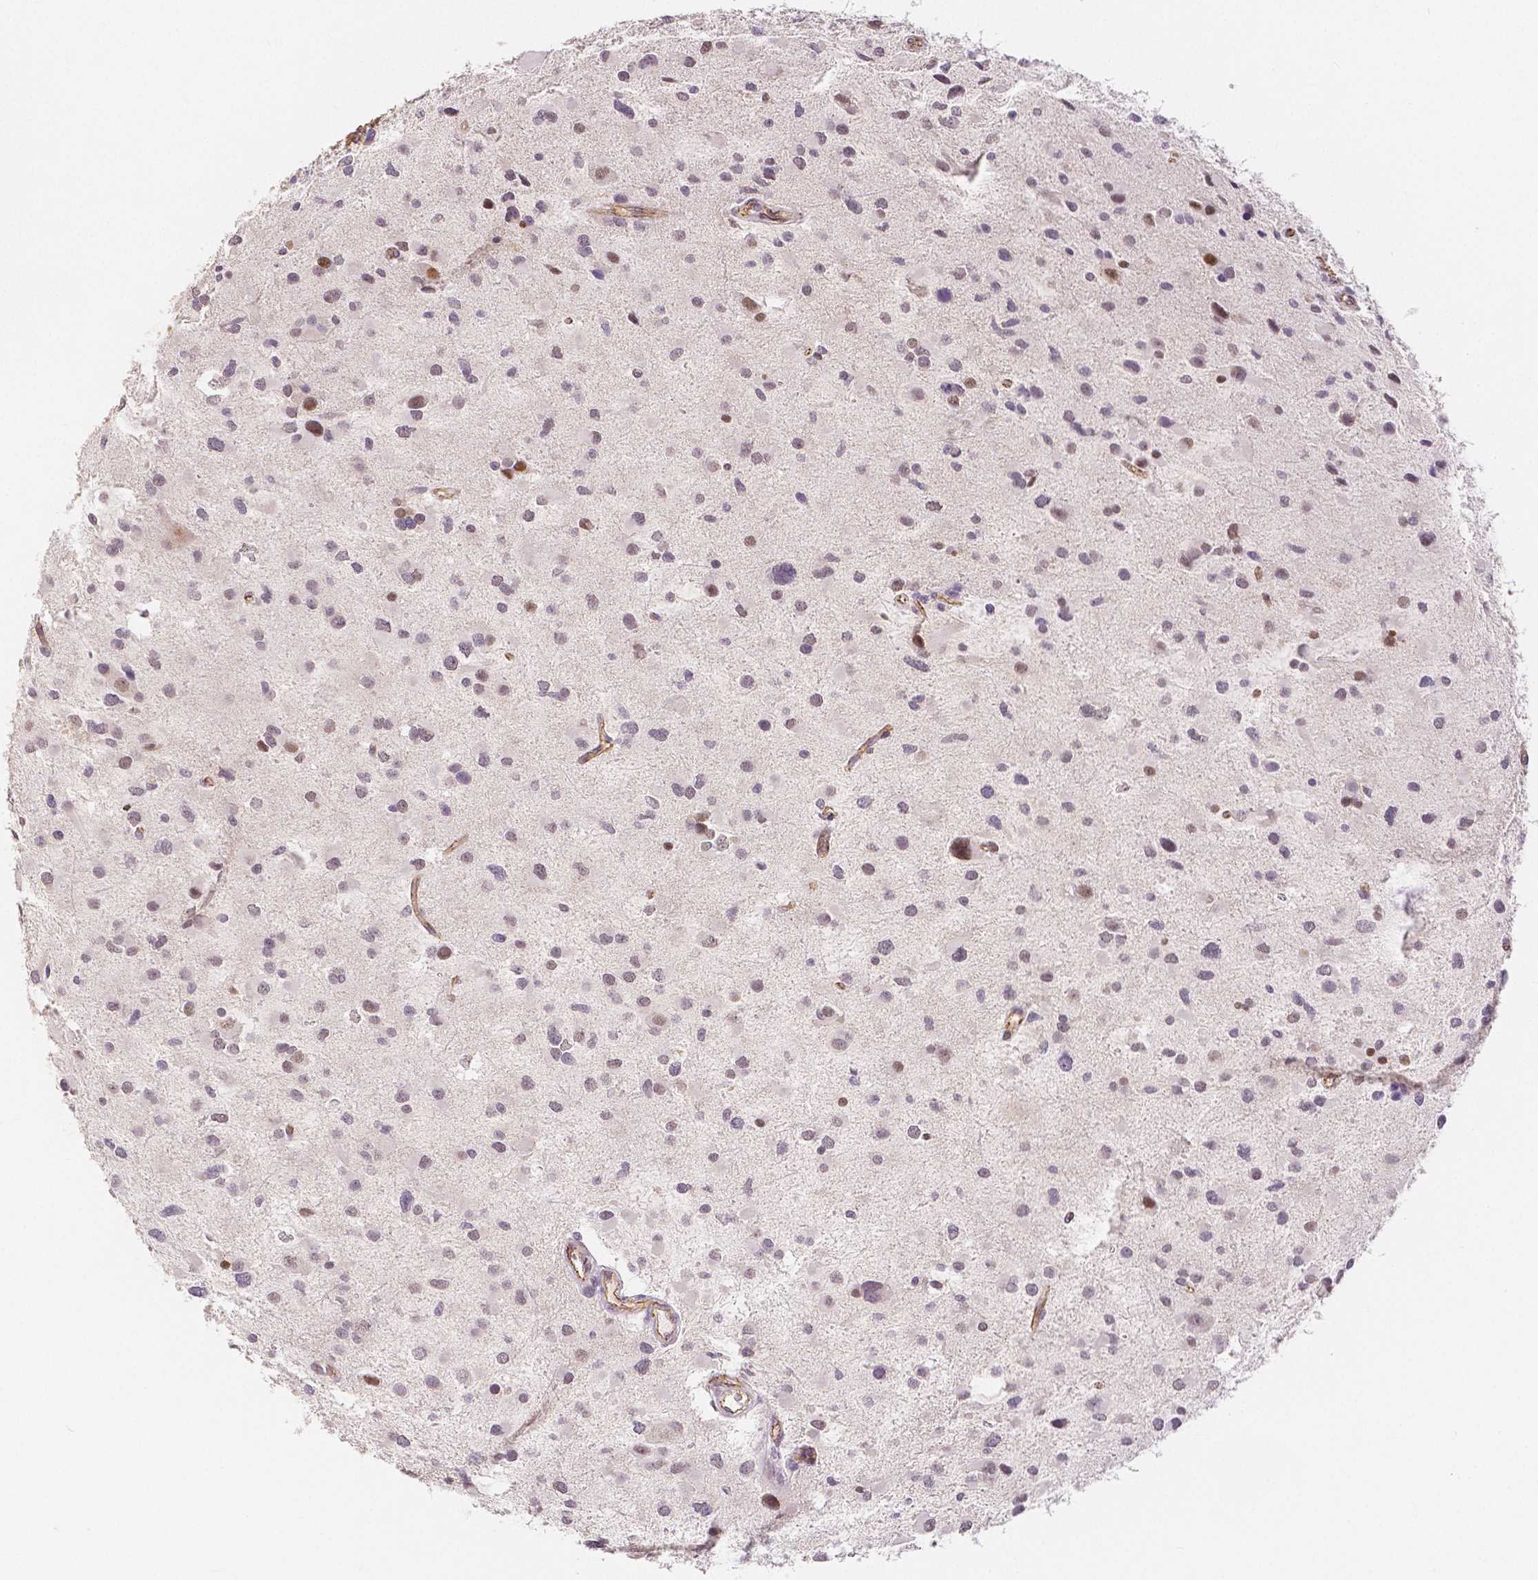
{"staining": {"intensity": "weak", "quantity": "<25%", "location": "nuclear"}, "tissue": "glioma", "cell_type": "Tumor cells", "image_type": "cancer", "snomed": [{"axis": "morphology", "description": "Glioma, malignant, Low grade"}, {"axis": "topography", "description": "Brain"}], "caption": "Photomicrograph shows no protein positivity in tumor cells of glioma tissue.", "gene": "OCLN", "patient": {"sex": "female", "age": 32}}